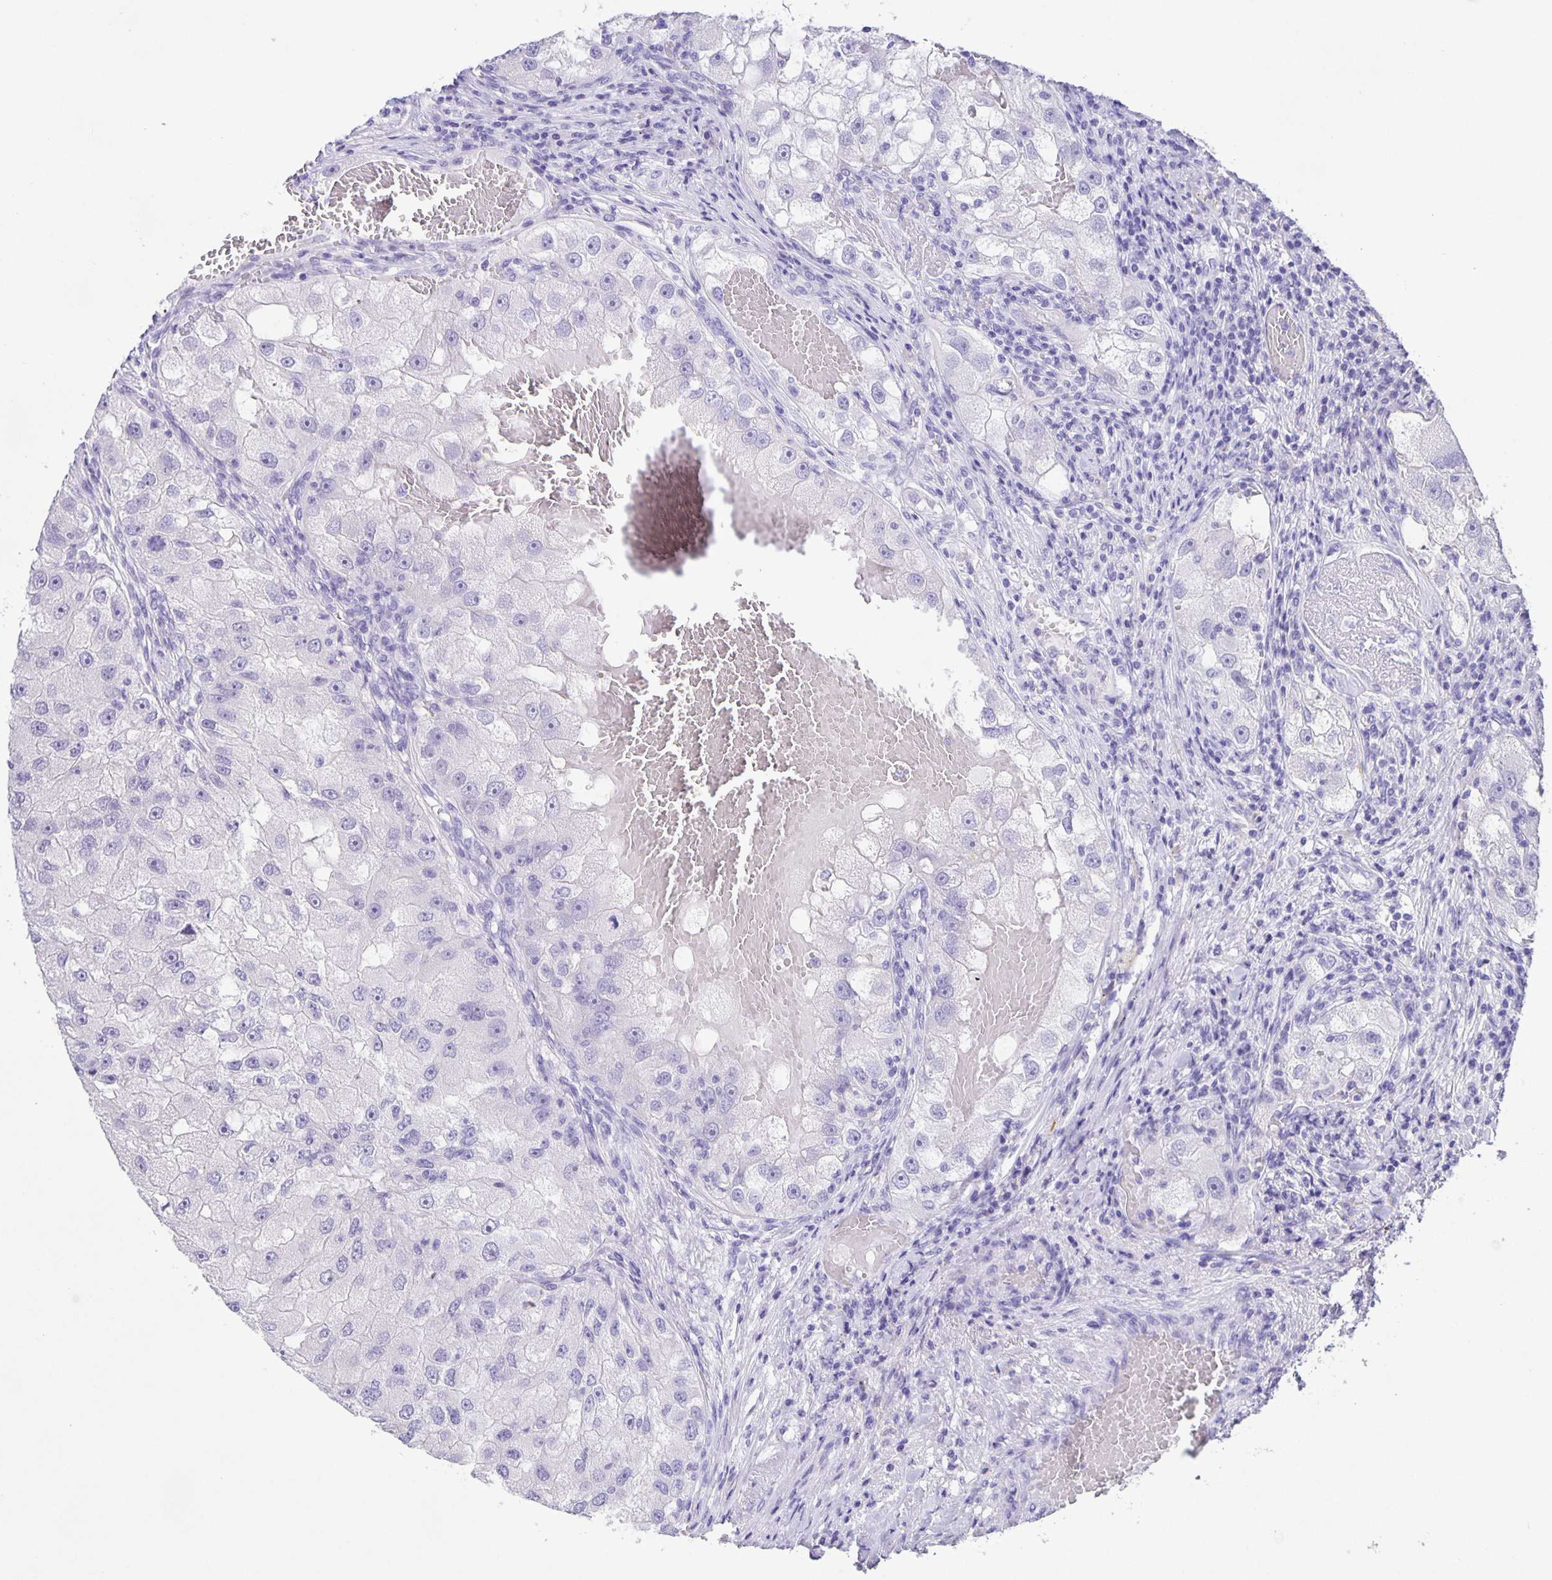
{"staining": {"intensity": "negative", "quantity": "none", "location": "none"}, "tissue": "renal cancer", "cell_type": "Tumor cells", "image_type": "cancer", "snomed": [{"axis": "morphology", "description": "Adenocarcinoma, NOS"}, {"axis": "topography", "description": "Kidney"}], "caption": "High power microscopy histopathology image of an immunohistochemistry (IHC) photomicrograph of renal adenocarcinoma, revealing no significant positivity in tumor cells. Nuclei are stained in blue.", "gene": "GUCA2A", "patient": {"sex": "male", "age": 63}}